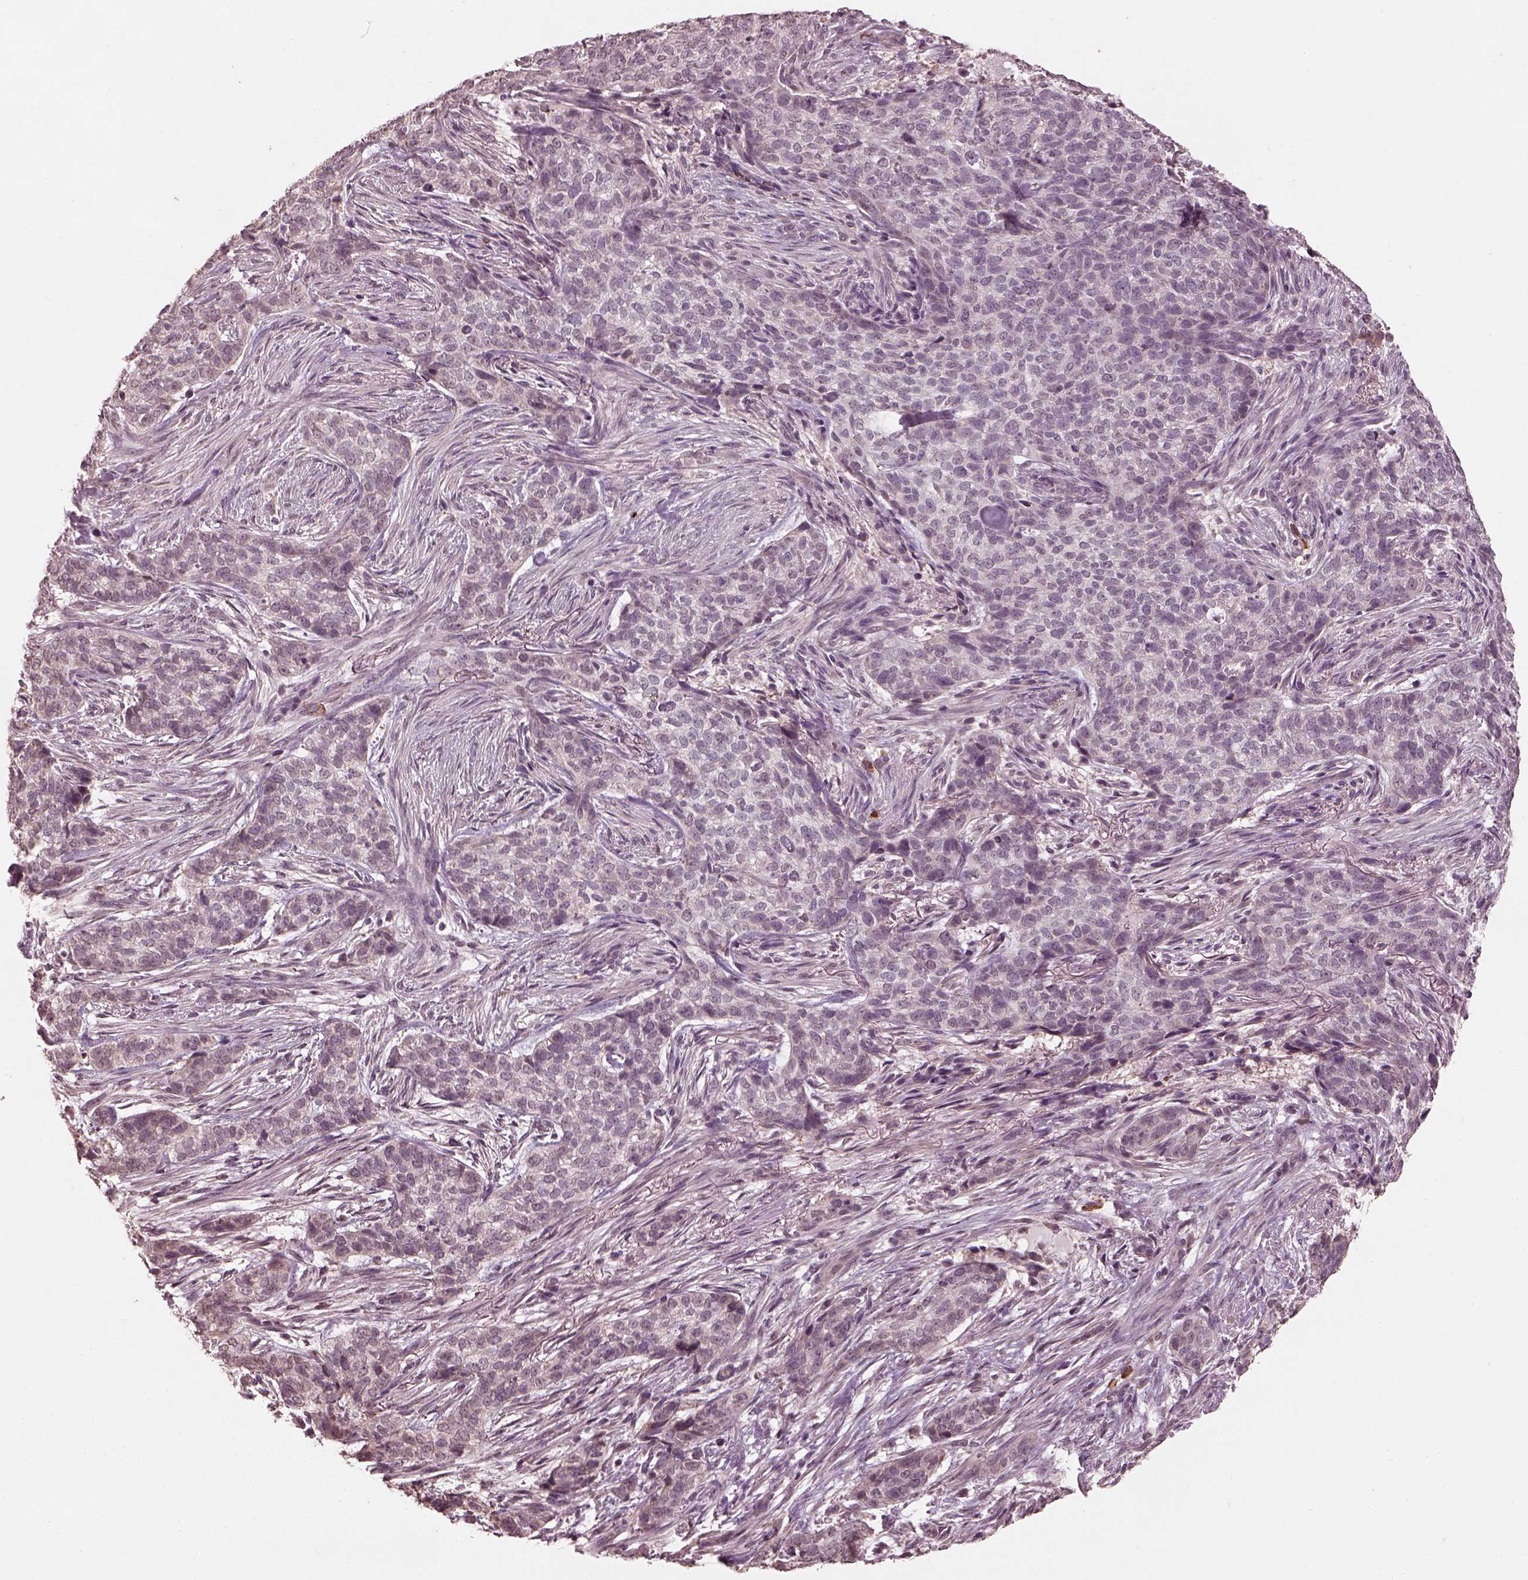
{"staining": {"intensity": "negative", "quantity": "none", "location": "none"}, "tissue": "skin cancer", "cell_type": "Tumor cells", "image_type": "cancer", "snomed": [{"axis": "morphology", "description": "Basal cell carcinoma"}, {"axis": "topography", "description": "Skin"}], "caption": "The photomicrograph shows no staining of tumor cells in skin cancer (basal cell carcinoma).", "gene": "CALR3", "patient": {"sex": "female", "age": 69}}